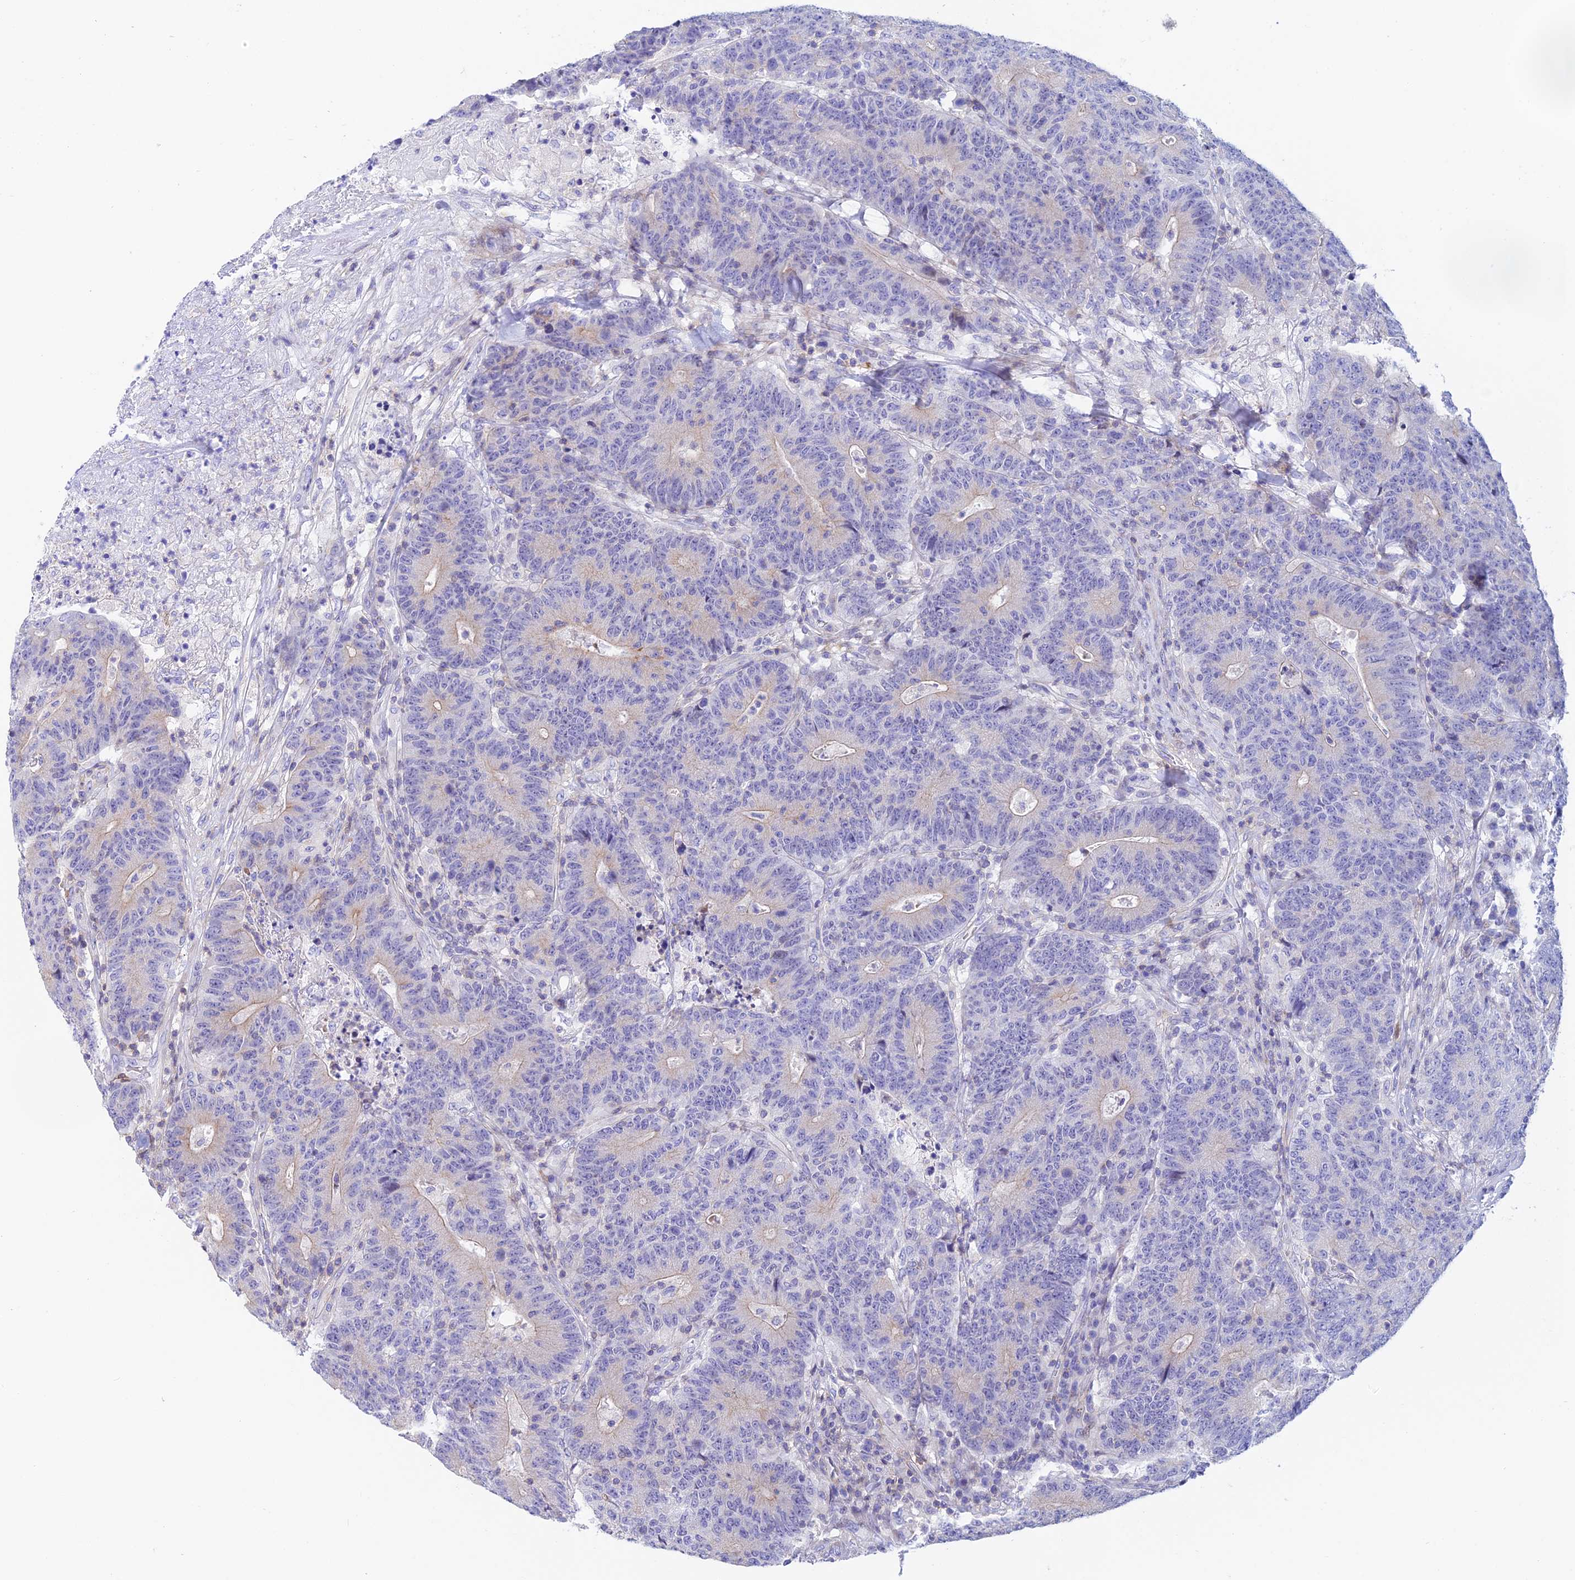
{"staining": {"intensity": "negative", "quantity": "none", "location": "none"}, "tissue": "colorectal cancer", "cell_type": "Tumor cells", "image_type": "cancer", "snomed": [{"axis": "morphology", "description": "Adenocarcinoma, NOS"}, {"axis": "topography", "description": "Colon"}], "caption": "A high-resolution image shows immunohistochemistry staining of colorectal cancer (adenocarcinoma), which exhibits no significant staining in tumor cells.", "gene": "PRIM1", "patient": {"sex": "female", "age": 75}}